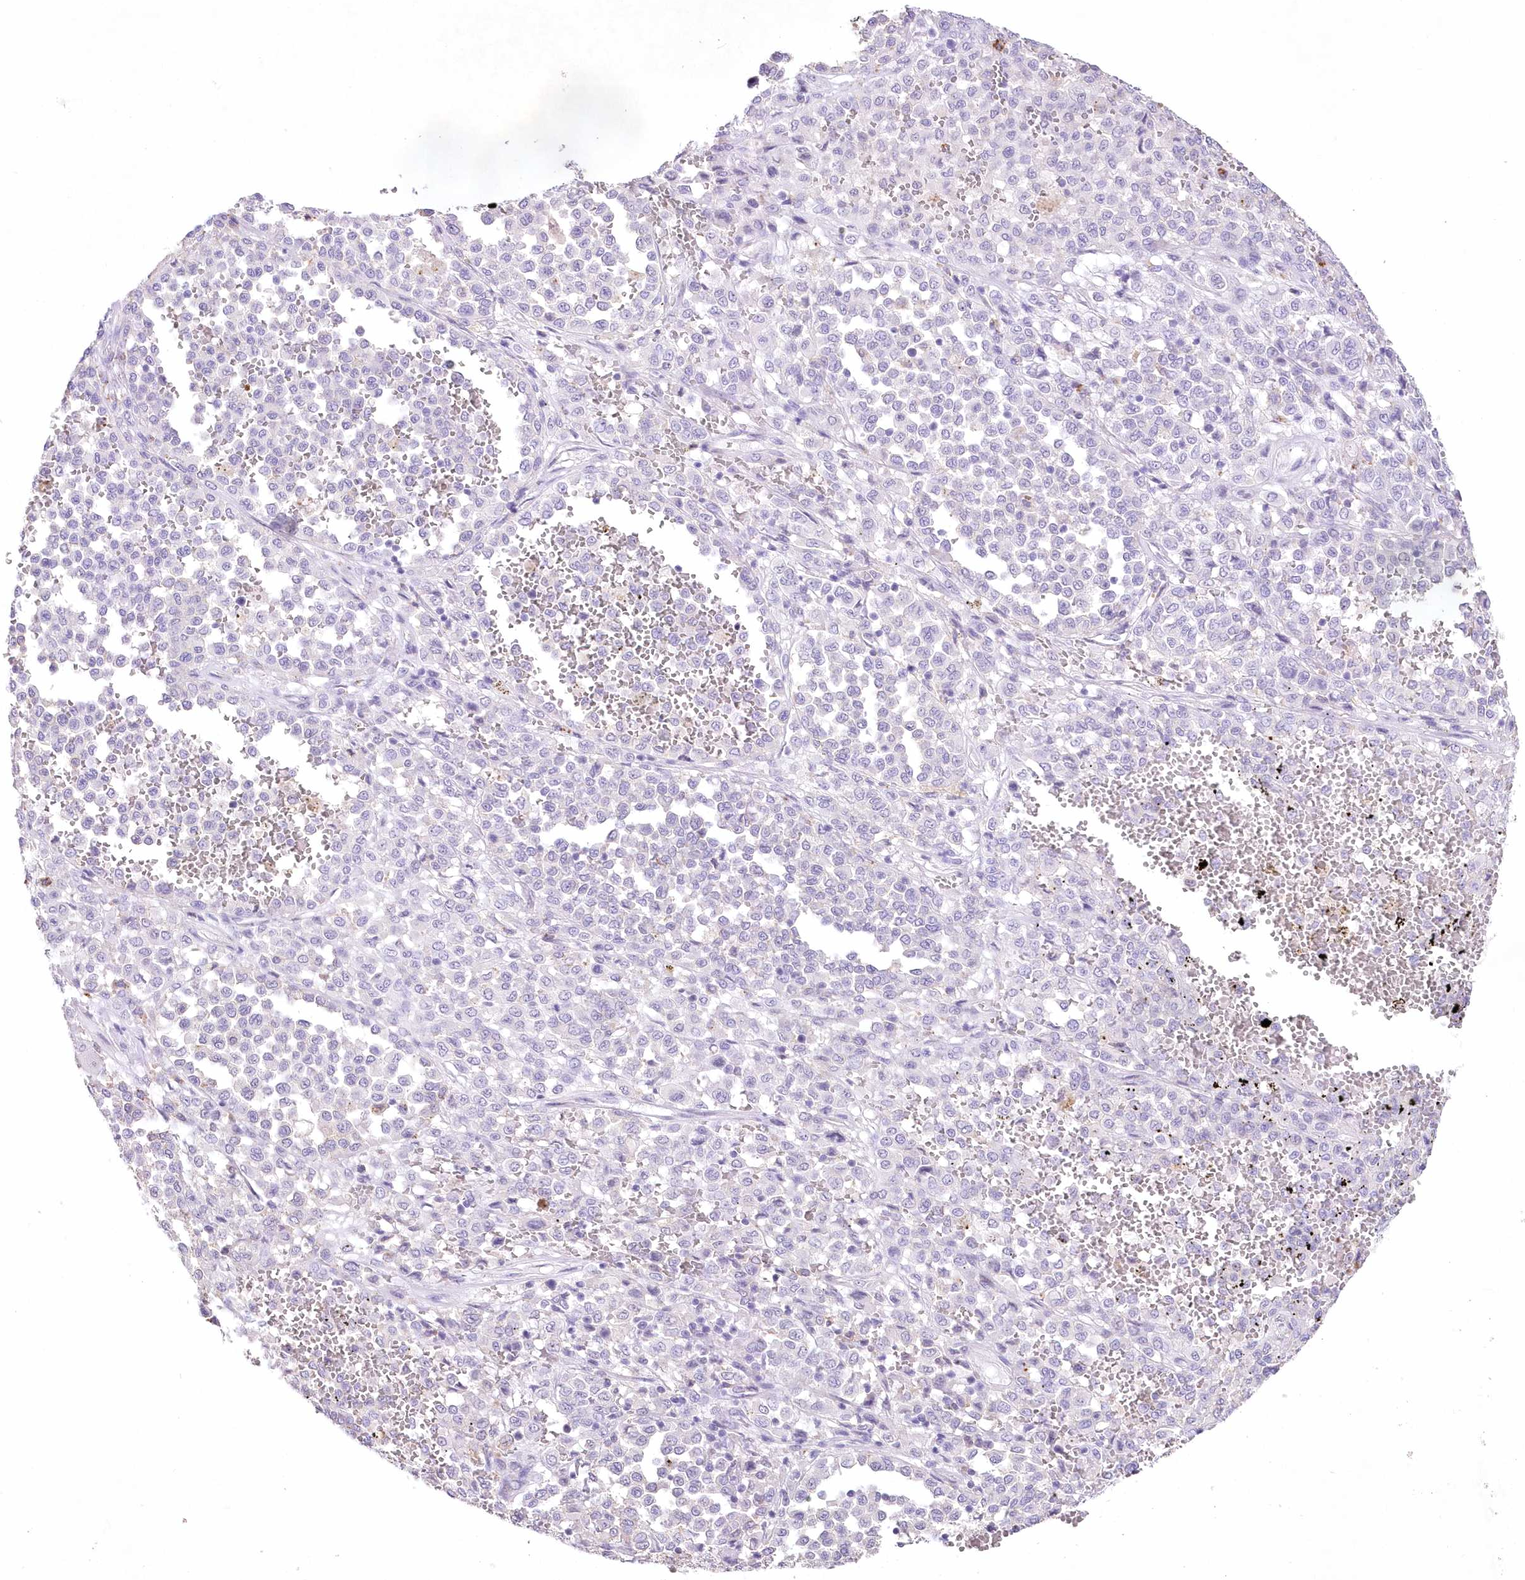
{"staining": {"intensity": "negative", "quantity": "none", "location": "none"}, "tissue": "melanoma", "cell_type": "Tumor cells", "image_type": "cancer", "snomed": [{"axis": "morphology", "description": "Malignant melanoma, Metastatic site"}, {"axis": "topography", "description": "Pancreas"}], "caption": "This photomicrograph is of malignant melanoma (metastatic site) stained with immunohistochemistry (IHC) to label a protein in brown with the nuclei are counter-stained blue. There is no expression in tumor cells.", "gene": "RBM27", "patient": {"sex": "female", "age": 30}}